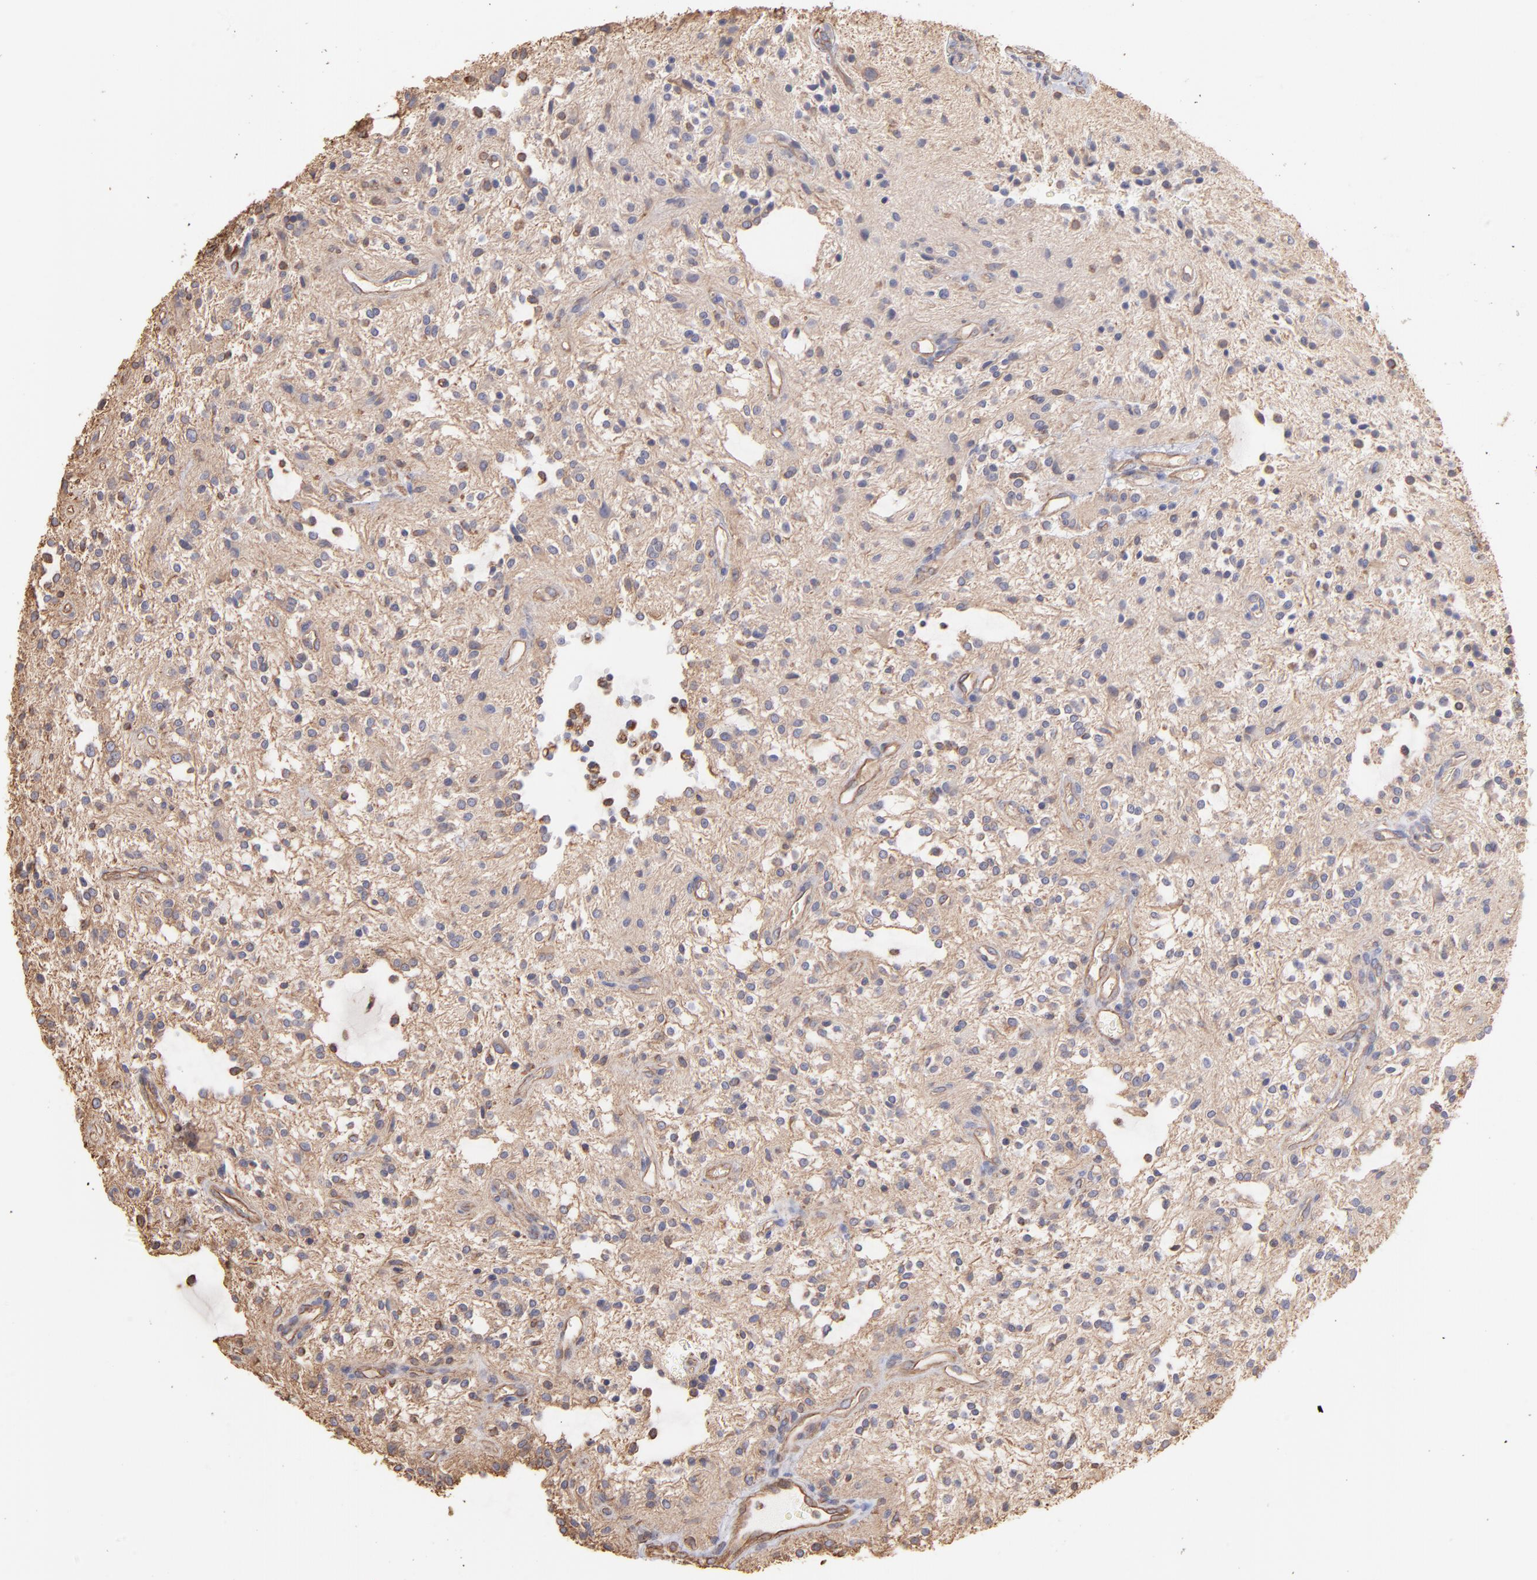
{"staining": {"intensity": "moderate", "quantity": ">75%", "location": "cytoplasmic/membranous"}, "tissue": "glioma", "cell_type": "Tumor cells", "image_type": "cancer", "snomed": [{"axis": "morphology", "description": "Glioma, malignant, NOS"}, {"axis": "topography", "description": "Cerebellum"}], "caption": "Malignant glioma stained with a protein marker exhibits moderate staining in tumor cells.", "gene": "PLEC", "patient": {"sex": "female", "age": 10}}